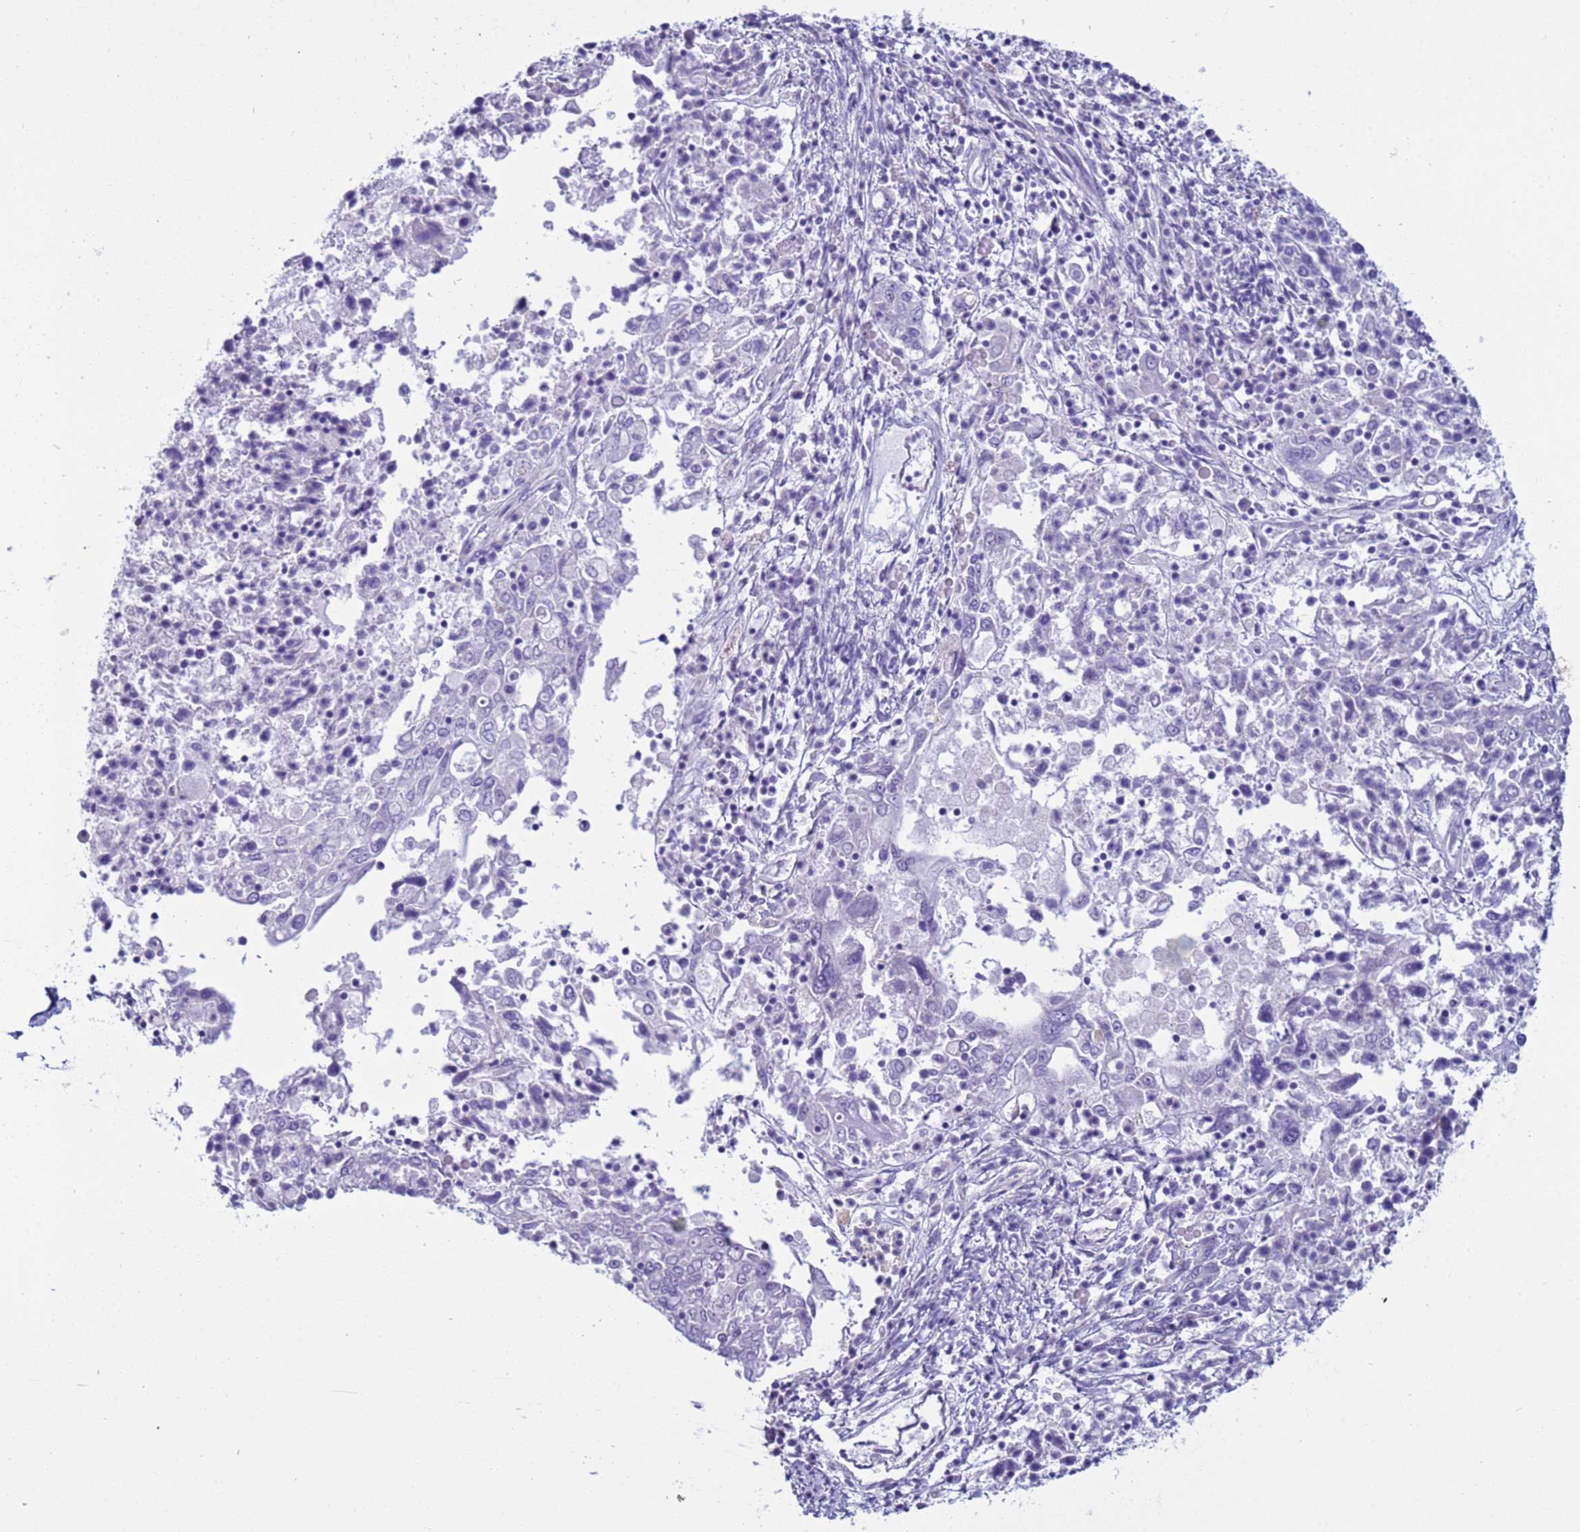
{"staining": {"intensity": "negative", "quantity": "none", "location": "none"}, "tissue": "ovarian cancer", "cell_type": "Tumor cells", "image_type": "cancer", "snomed": [{"axis": "morphology", "description": "Carcinoma, endometroid"}, {"axis": "topography", "description": "Ovary"}], "caption": "Immunohistochemistry (IHC) image of human ovarian cancer stained for a protein (brown), which reveals no expression in tumor cells. (Stains: DAB (3,3'-diaminobenzidine) immunohistochemistry (IHC) with hematoxylin counter stain, Microscopy: brightfield microscopy at high magnification).", "gene": "CST4", "patient": {"sex": "female", "age": 62}}